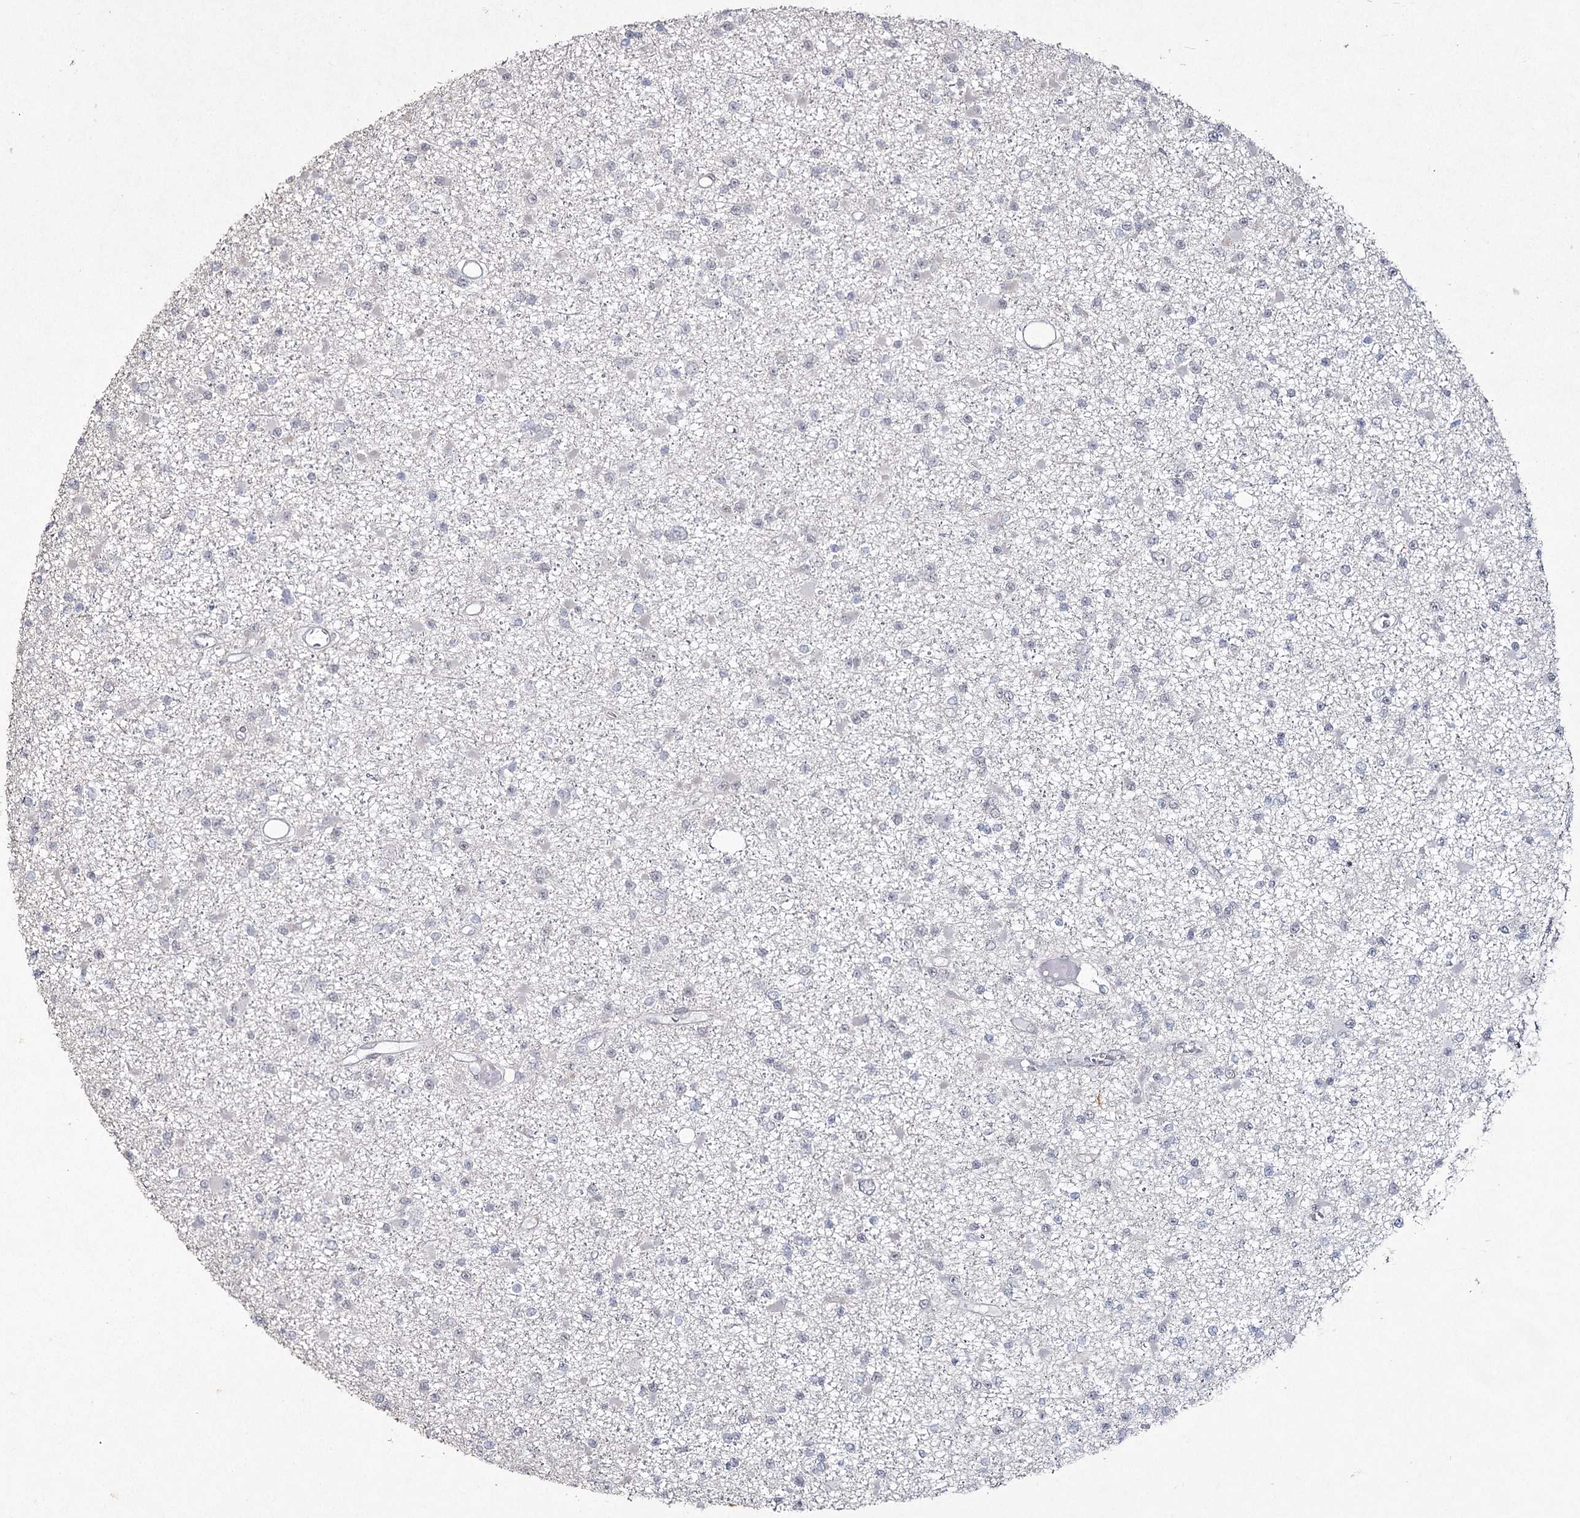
{"staining": {"intensity": "negative", "quantity": "none", "location": "none"}, "tissue": "glioma", "cell_type": "Tumor cells", "image_type": "cancer", "snomed": [{"axis": "morphology", "description": "Glioma, malignant, Low grade"}, {"axis": "topography", "description": "Brain"}], "caption": "Tumor cells are negative for protein expression in human glioma.", "gene": "YBX3", "patient": {"sex": "female", "age": 22}}